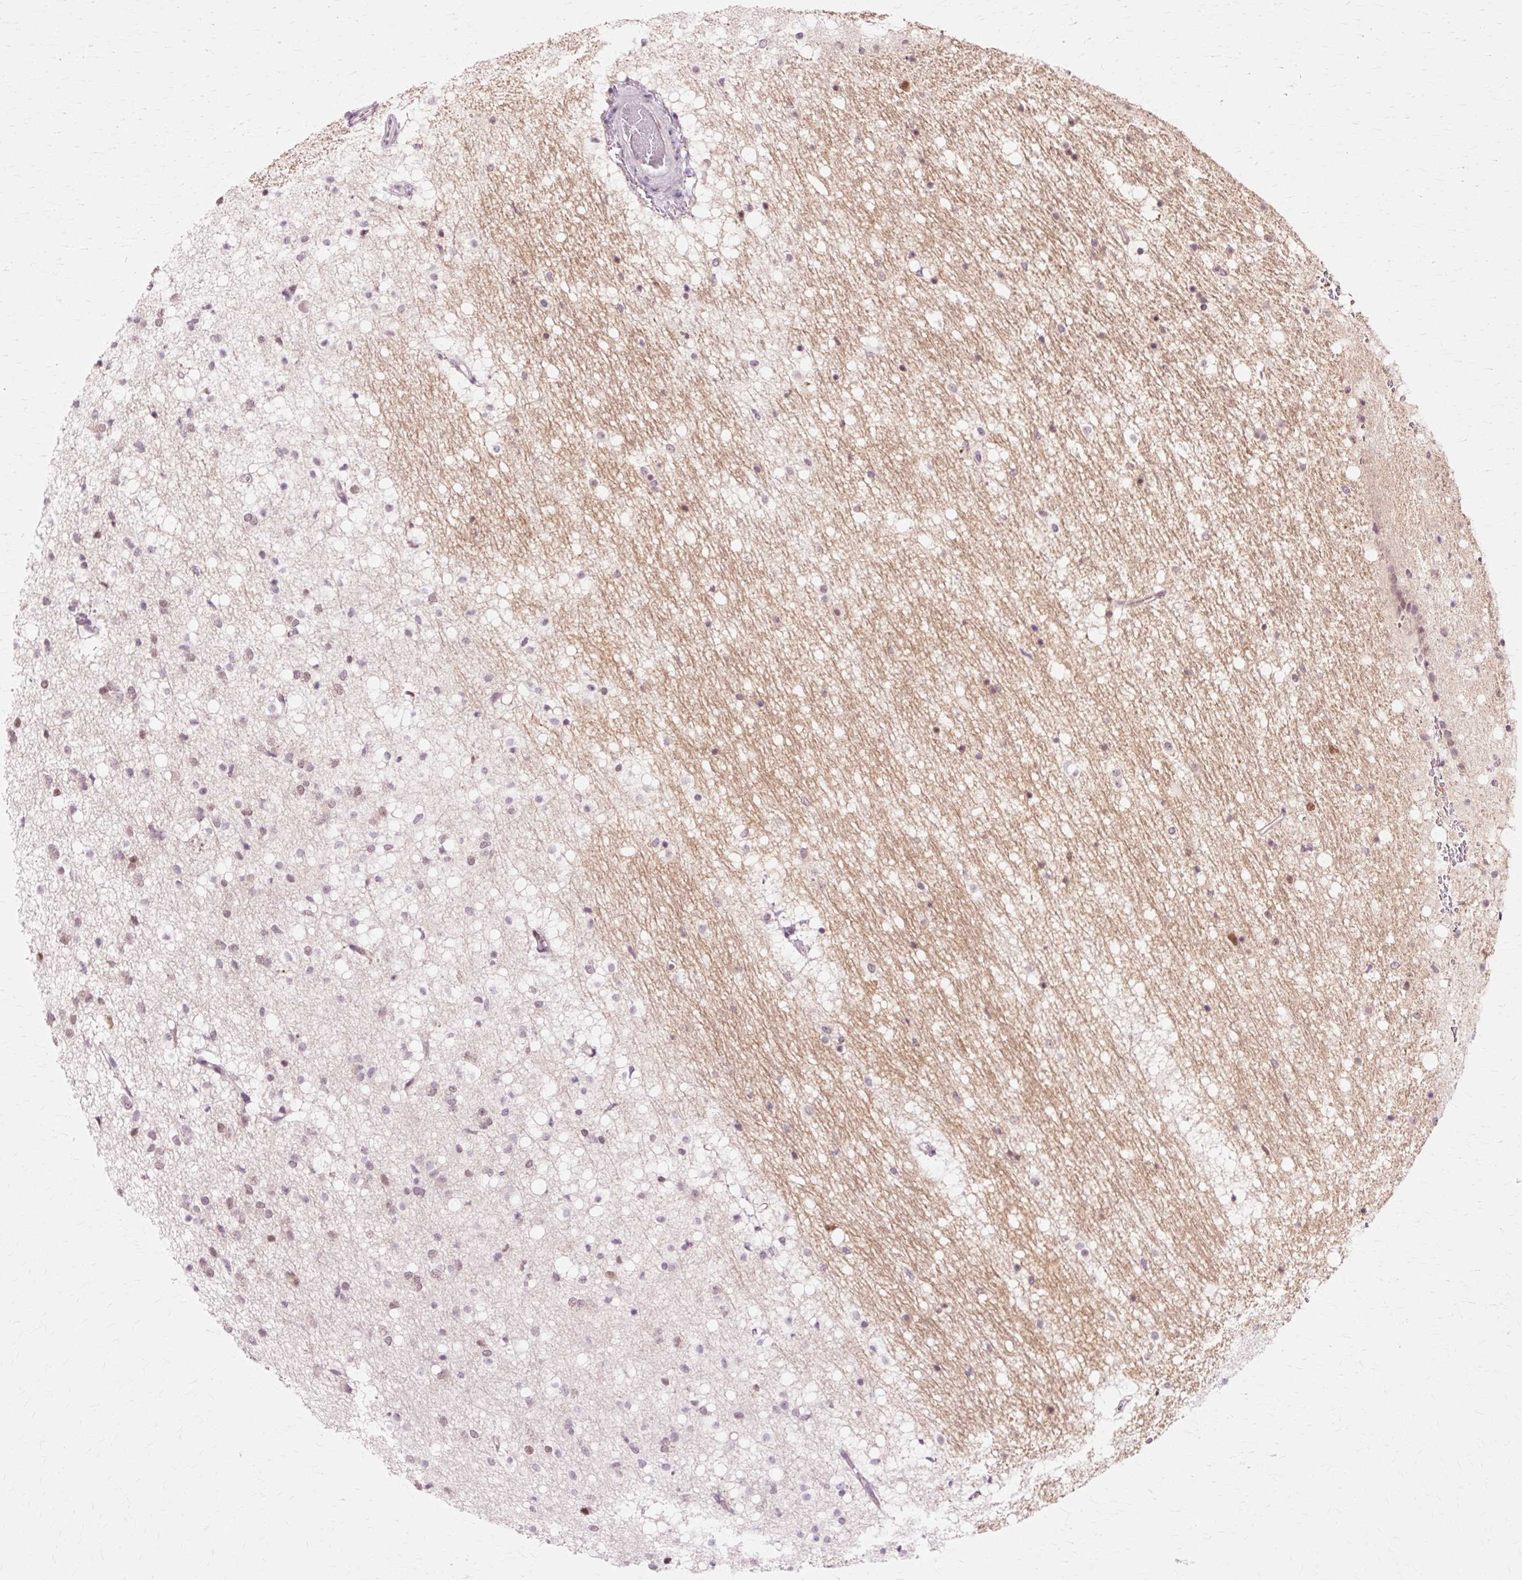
{"staining": {"intensity": "weak", "quantity": "25%-75%", "location": "nuclear"}, "tissue": "caudate", "cell_type": "Glial cells", "image_type": "normal", "snomed": [{"axis": "morphology", "description": "Normal tissue, NOS"}, {"axis": "topography", "description": "Lateral ventricle wall"}], "caption": "Brown immunohistochemical staining in unremarkable human caudate shows weak nuclear expression in about 25%-75% of glial cells.", "gene": "MACROD2", "patient": {"sex": "male", "age": 37}}